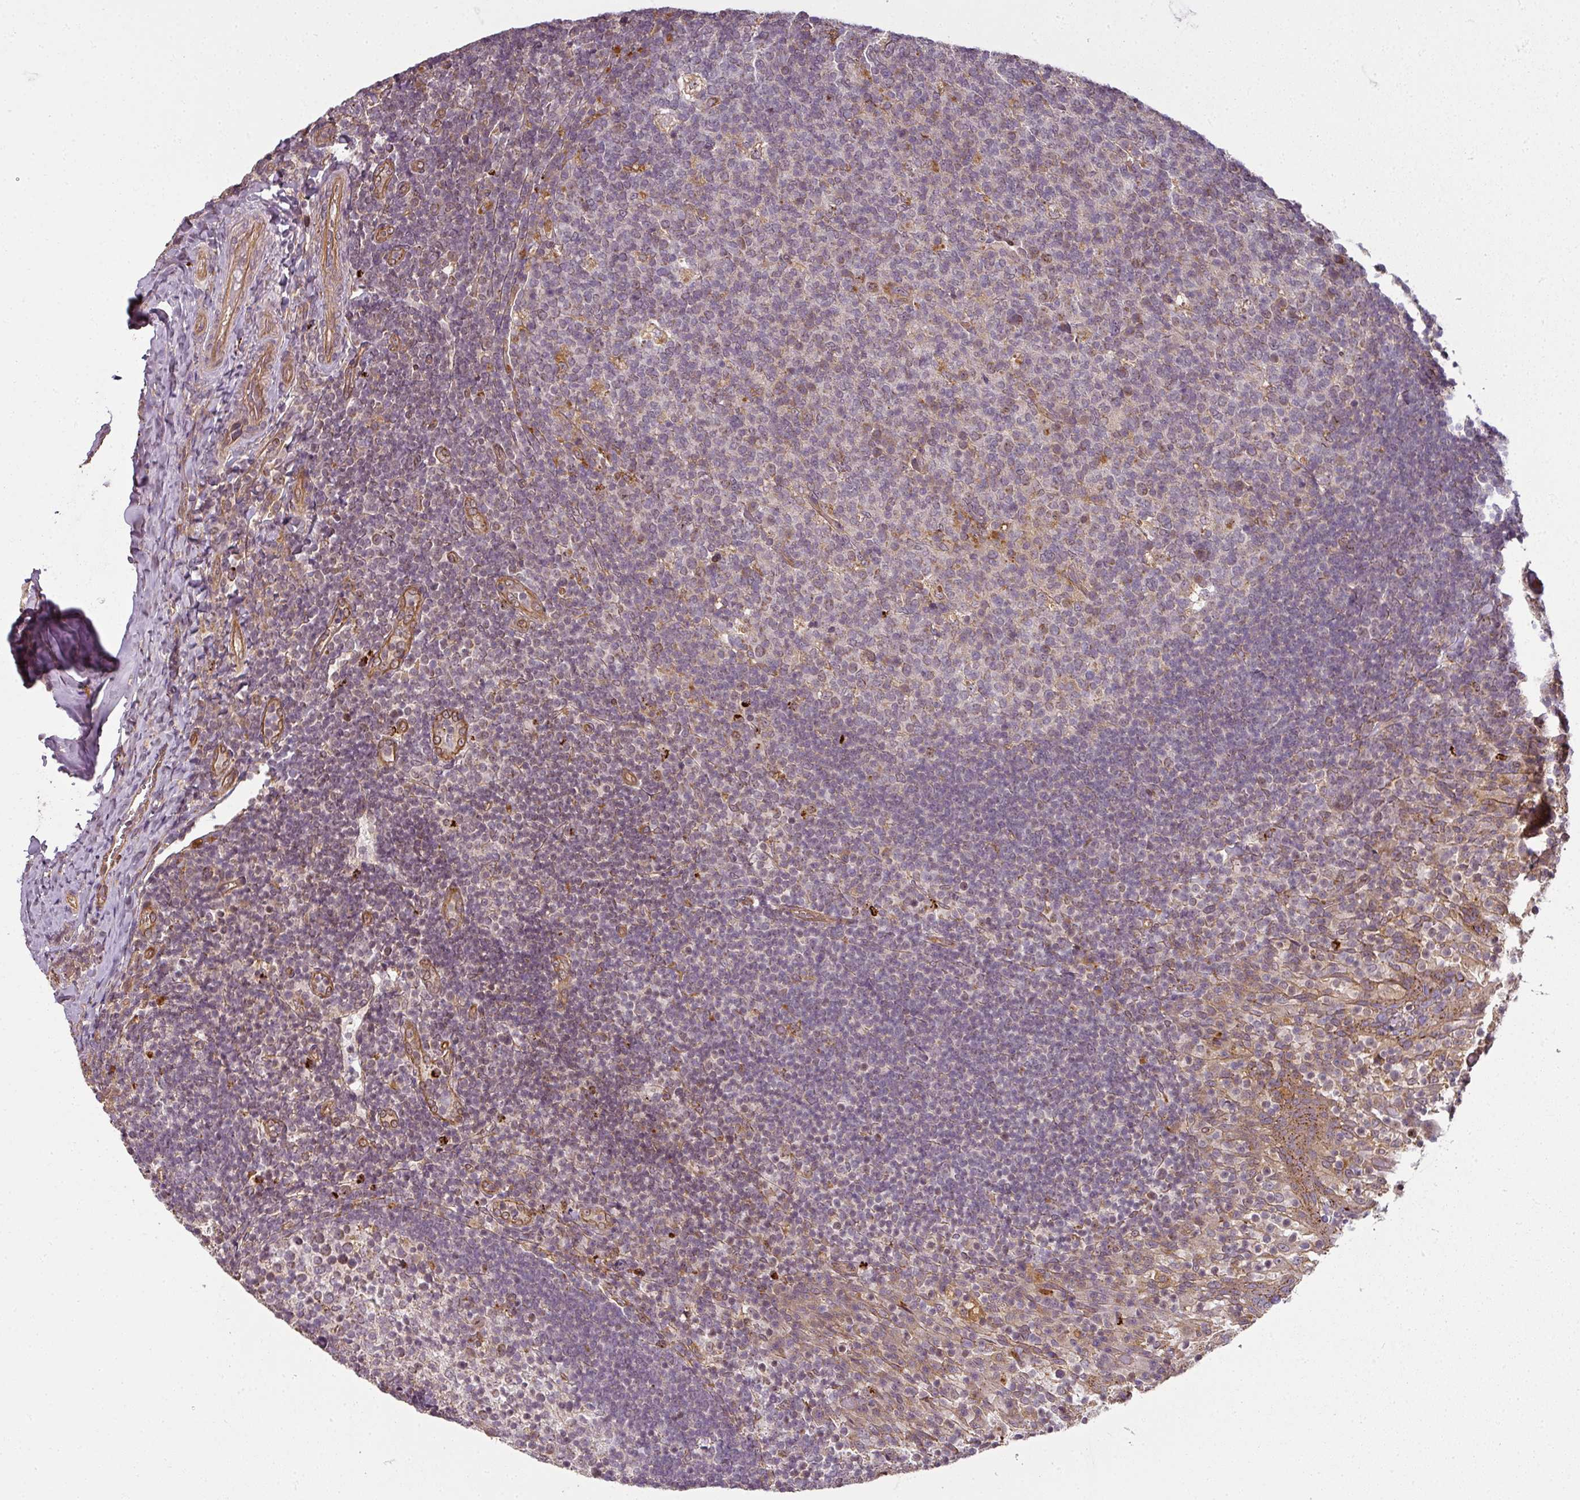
{"staining": {"intensity": "moderate", "quantity": ">75%", "location": "cytoplasmic/membranous"}, "tissue": "tonsil", "cell_type": "Germinal center cells", "image_type": "normal", "snomed": [{"axis": "morphology", "description": "Normal tissue, NOS"}, {"axis": "topography", "description": "Tonsil"}], "caption": "Immunohistochemistry histopathology image of benign tonsil stained for a protein (brown), which shows medium levels of moderate cytoplasmic/membranous positivity in approximately >75% of germinal center cells.", "gene": "DIMT1", "patient": {"sex": "female", "age": 10}}